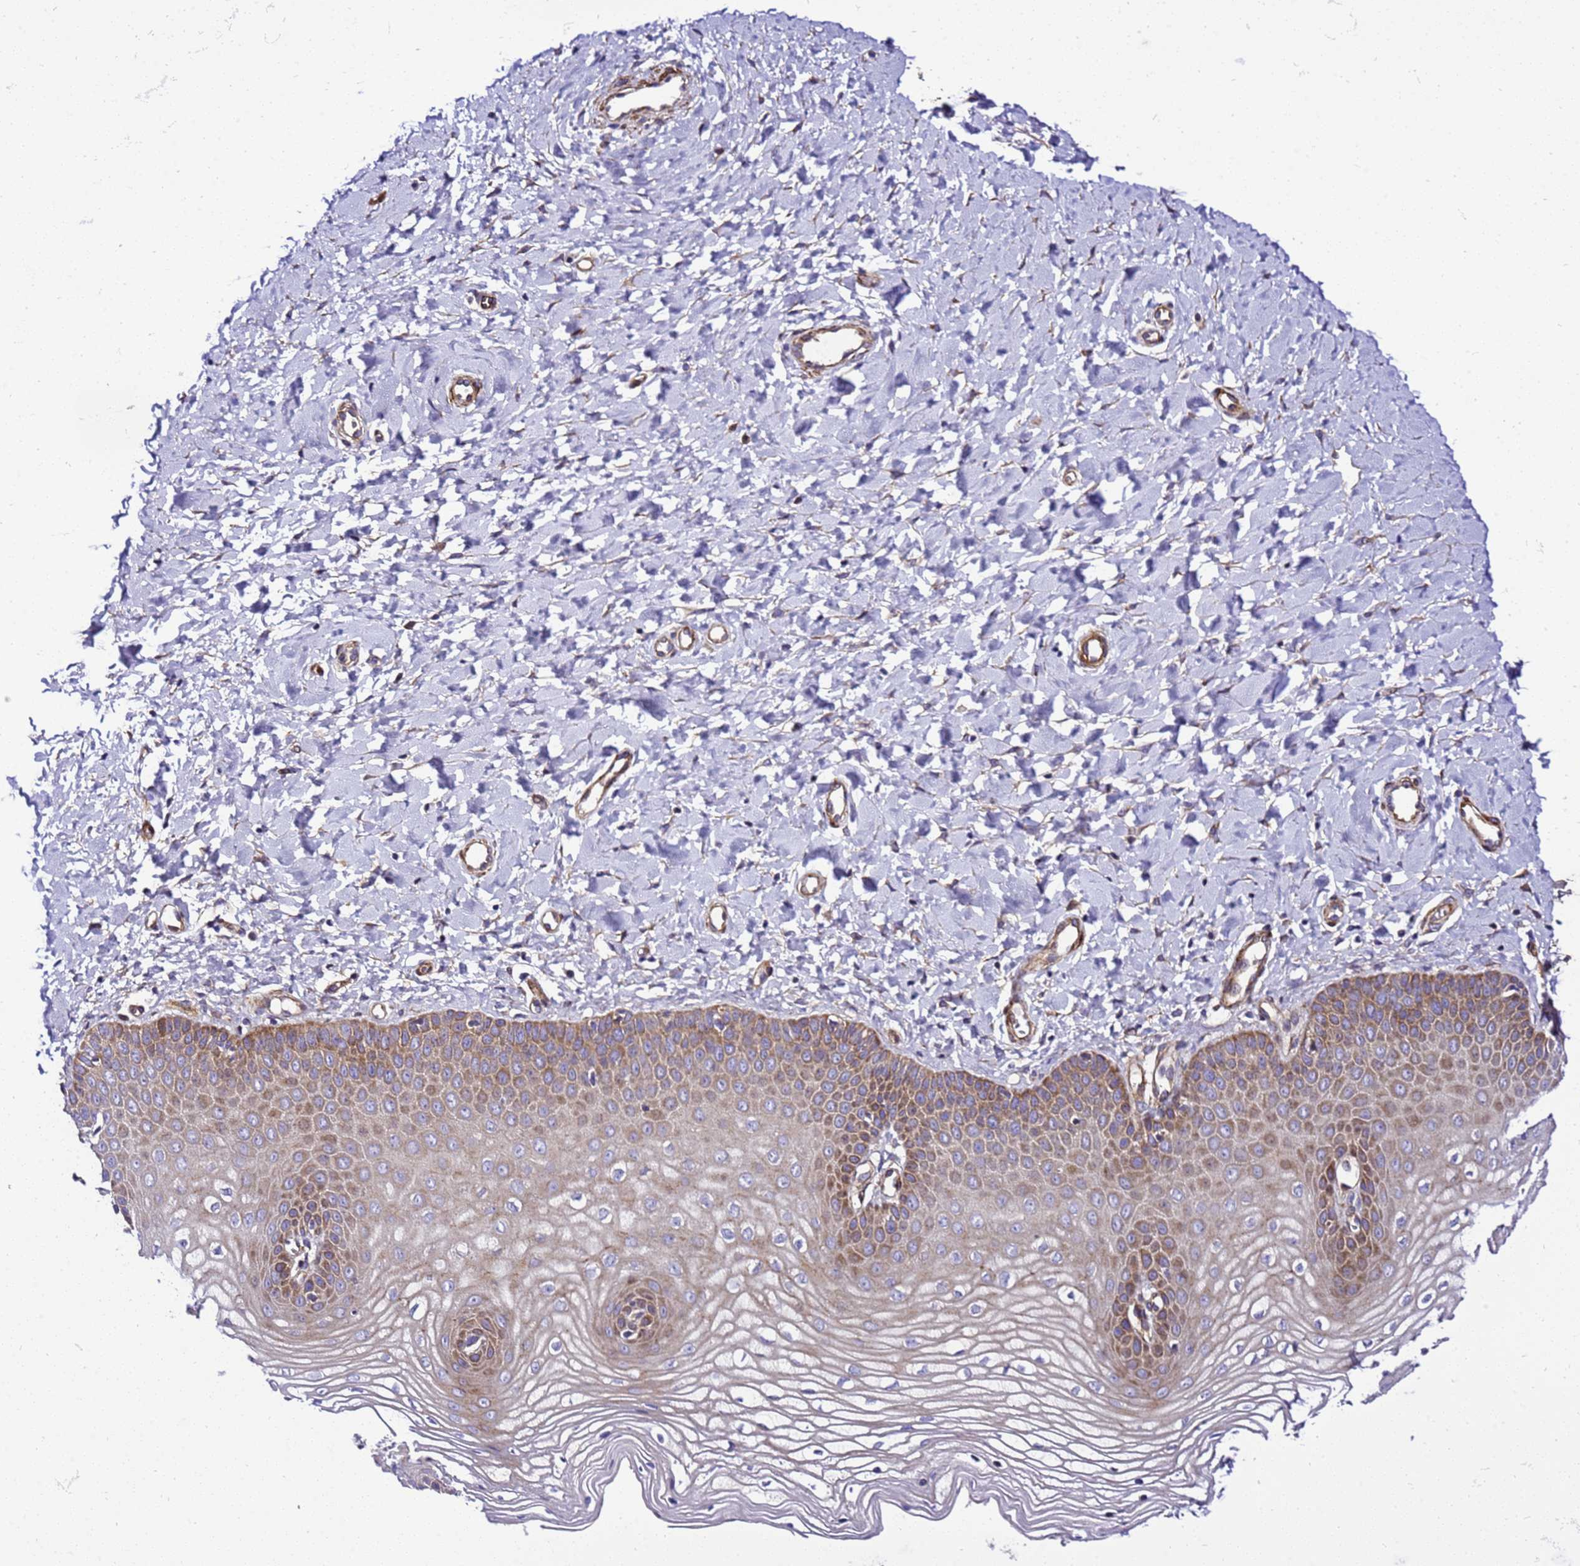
{"staining": {"intensity": "moderate", "quantity": ">75%", "location": "cytoplasmic/membranous"}, "tissue": "vagina", "cell_type": "Squamous epithelial cells", "image_type": "normal", "snomed": [{"axis": "morphology", "description": "Normal tissue, NOS"}, {"axis": "topography", "description": "Vagina"}, {"axis": "topography", "description": "Cervix"}], "caption": "This image reveals normal vagina stained with immunohistochemistry to label a protein in brown. The cytoplasmic/membranous of squamous epithelial cells show moderate positivity for the protein. Nuclei are counter-stained blue.", "gene": "ZNF417", "patient": {"sex": "female", "age": 40}}